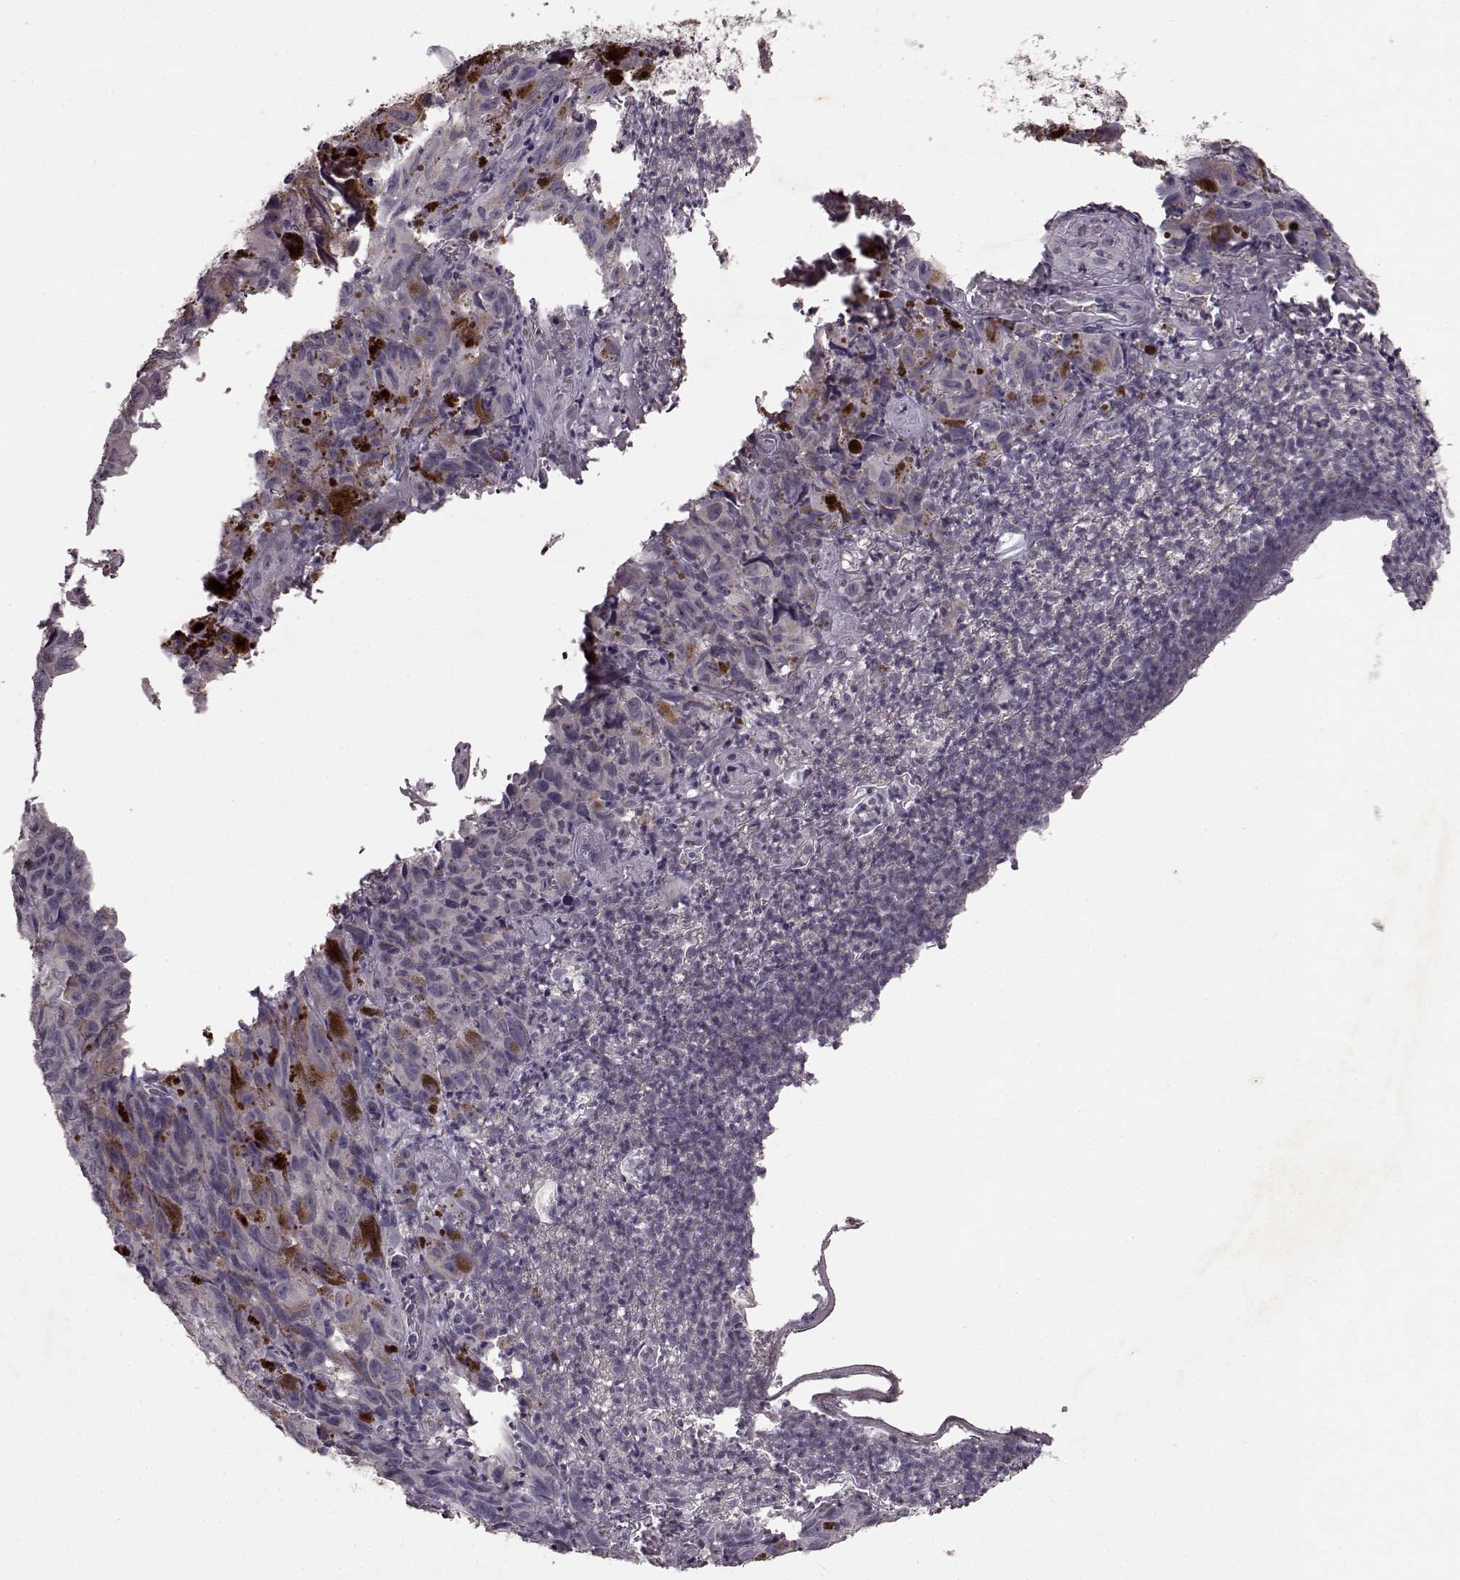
{"staining": {"intensity": "negative", "quantity": "none", "location": "none"}, "tissue": "melanoma", "cell_type": "Tumor cells", "image_type": "cancer", "snomed": [{"axis": "morphology", "description": "Malignant melanoma, NOS"}, {"axis": "topography", "description": "Vulva, labia, clitoris and Bartholin´s gland, NO"}], "caption": "Human melanoma stained for a protein using IHC displays no staining in tumor cells.", "gene": "FRRS1L", "patient": {"sex": "female", "age": 75}}